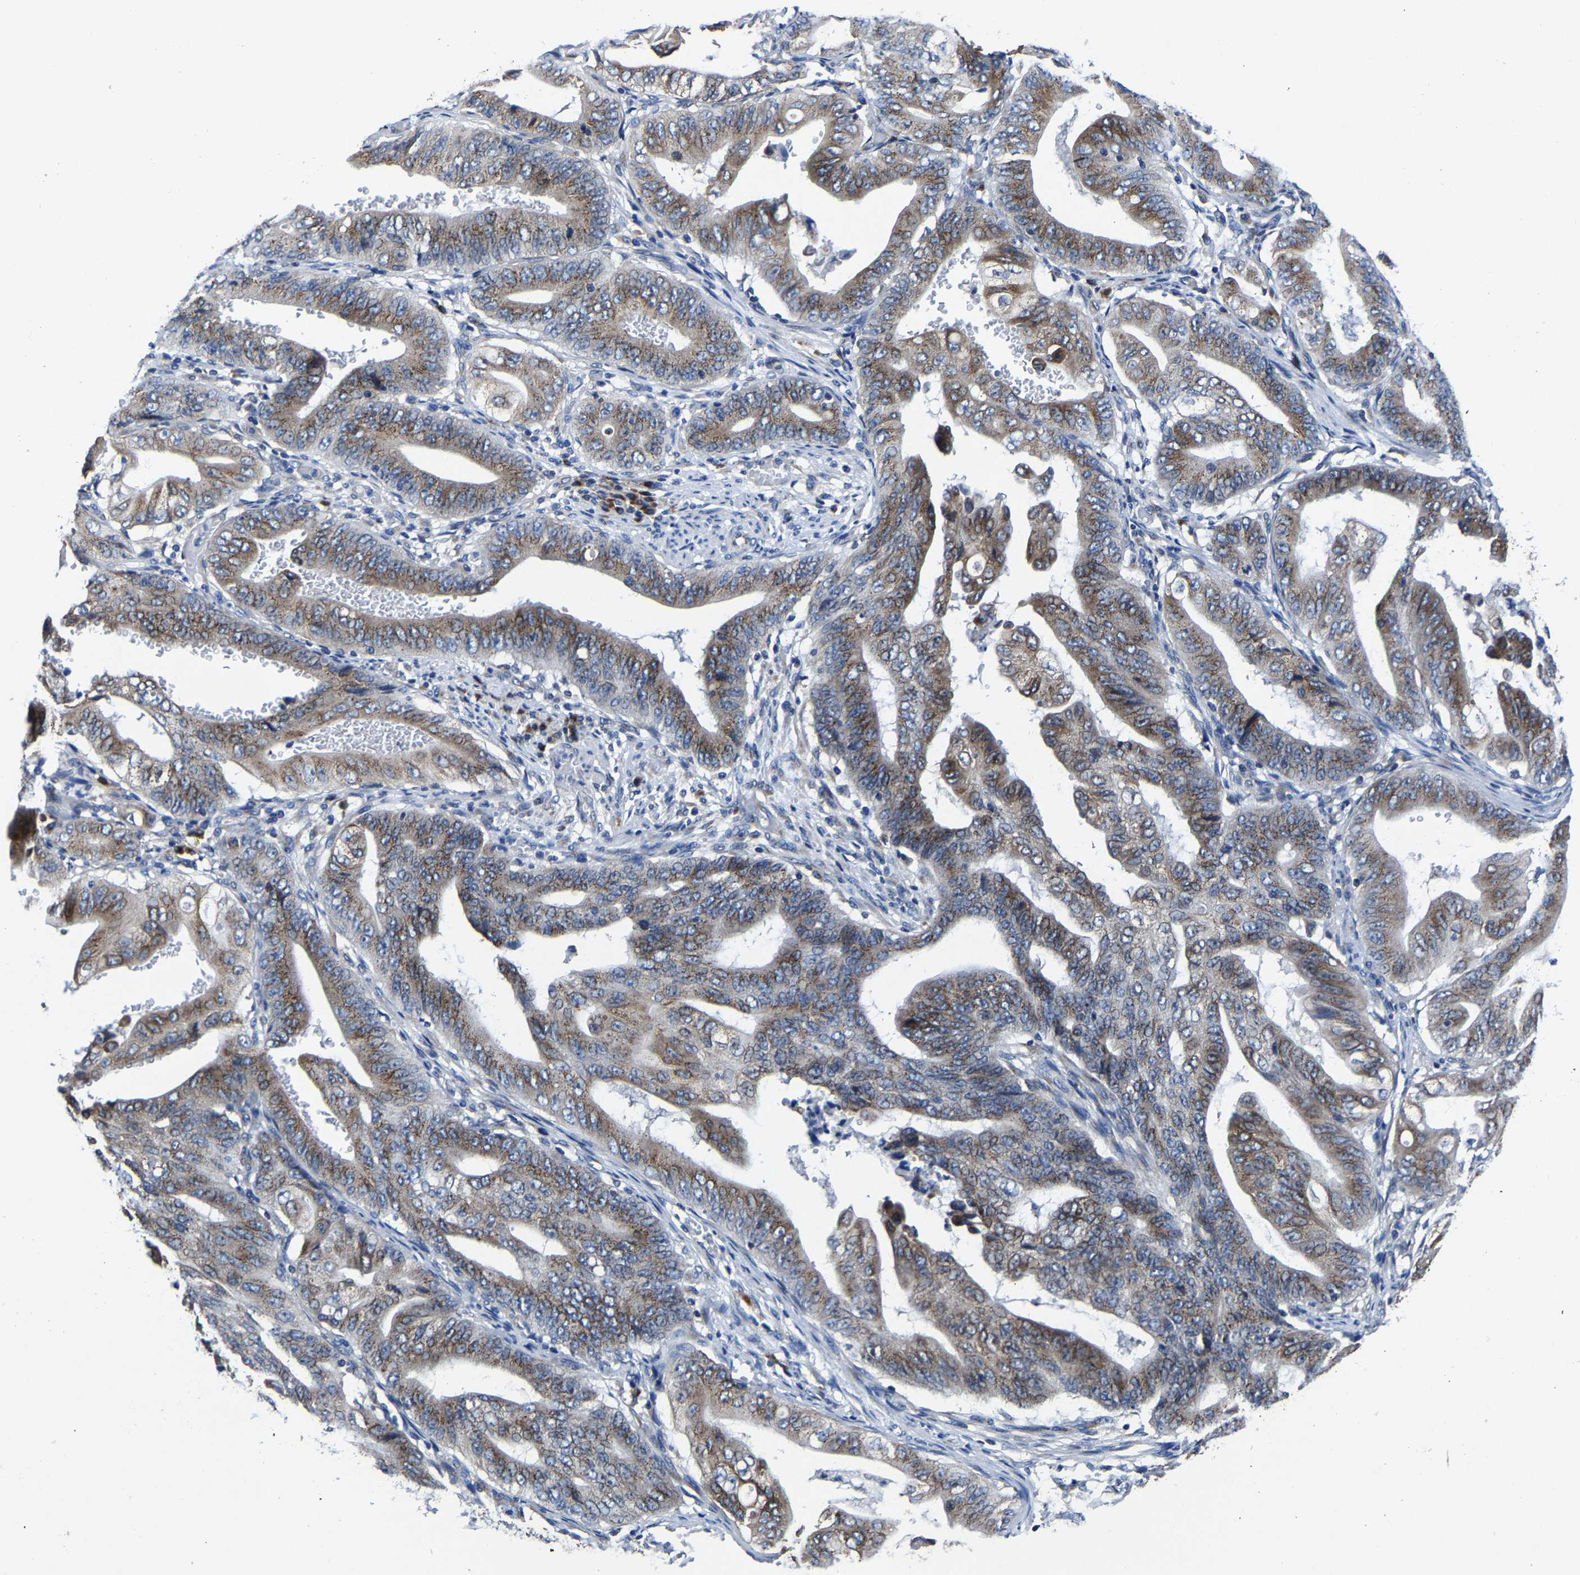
{"staining": {"intensity": "moderate", "quantity": ">75%", "location": "cytoplasmic/membranous"}, "tissue": "stomach cancer", "cell_type": "Tumor cells", "image_type": "cancer", "snomed": [{"axis": "morphology", "description": "Adenocarcinoma, NOS"}, {"axis": "topography", "description": "Stomach"}], "caption": "Human stomach cancer stained with a protein marker shows moderate staining in tumor cells.", "gene": "EBAG9", "patient": {"sex": "female", "age": 73}}